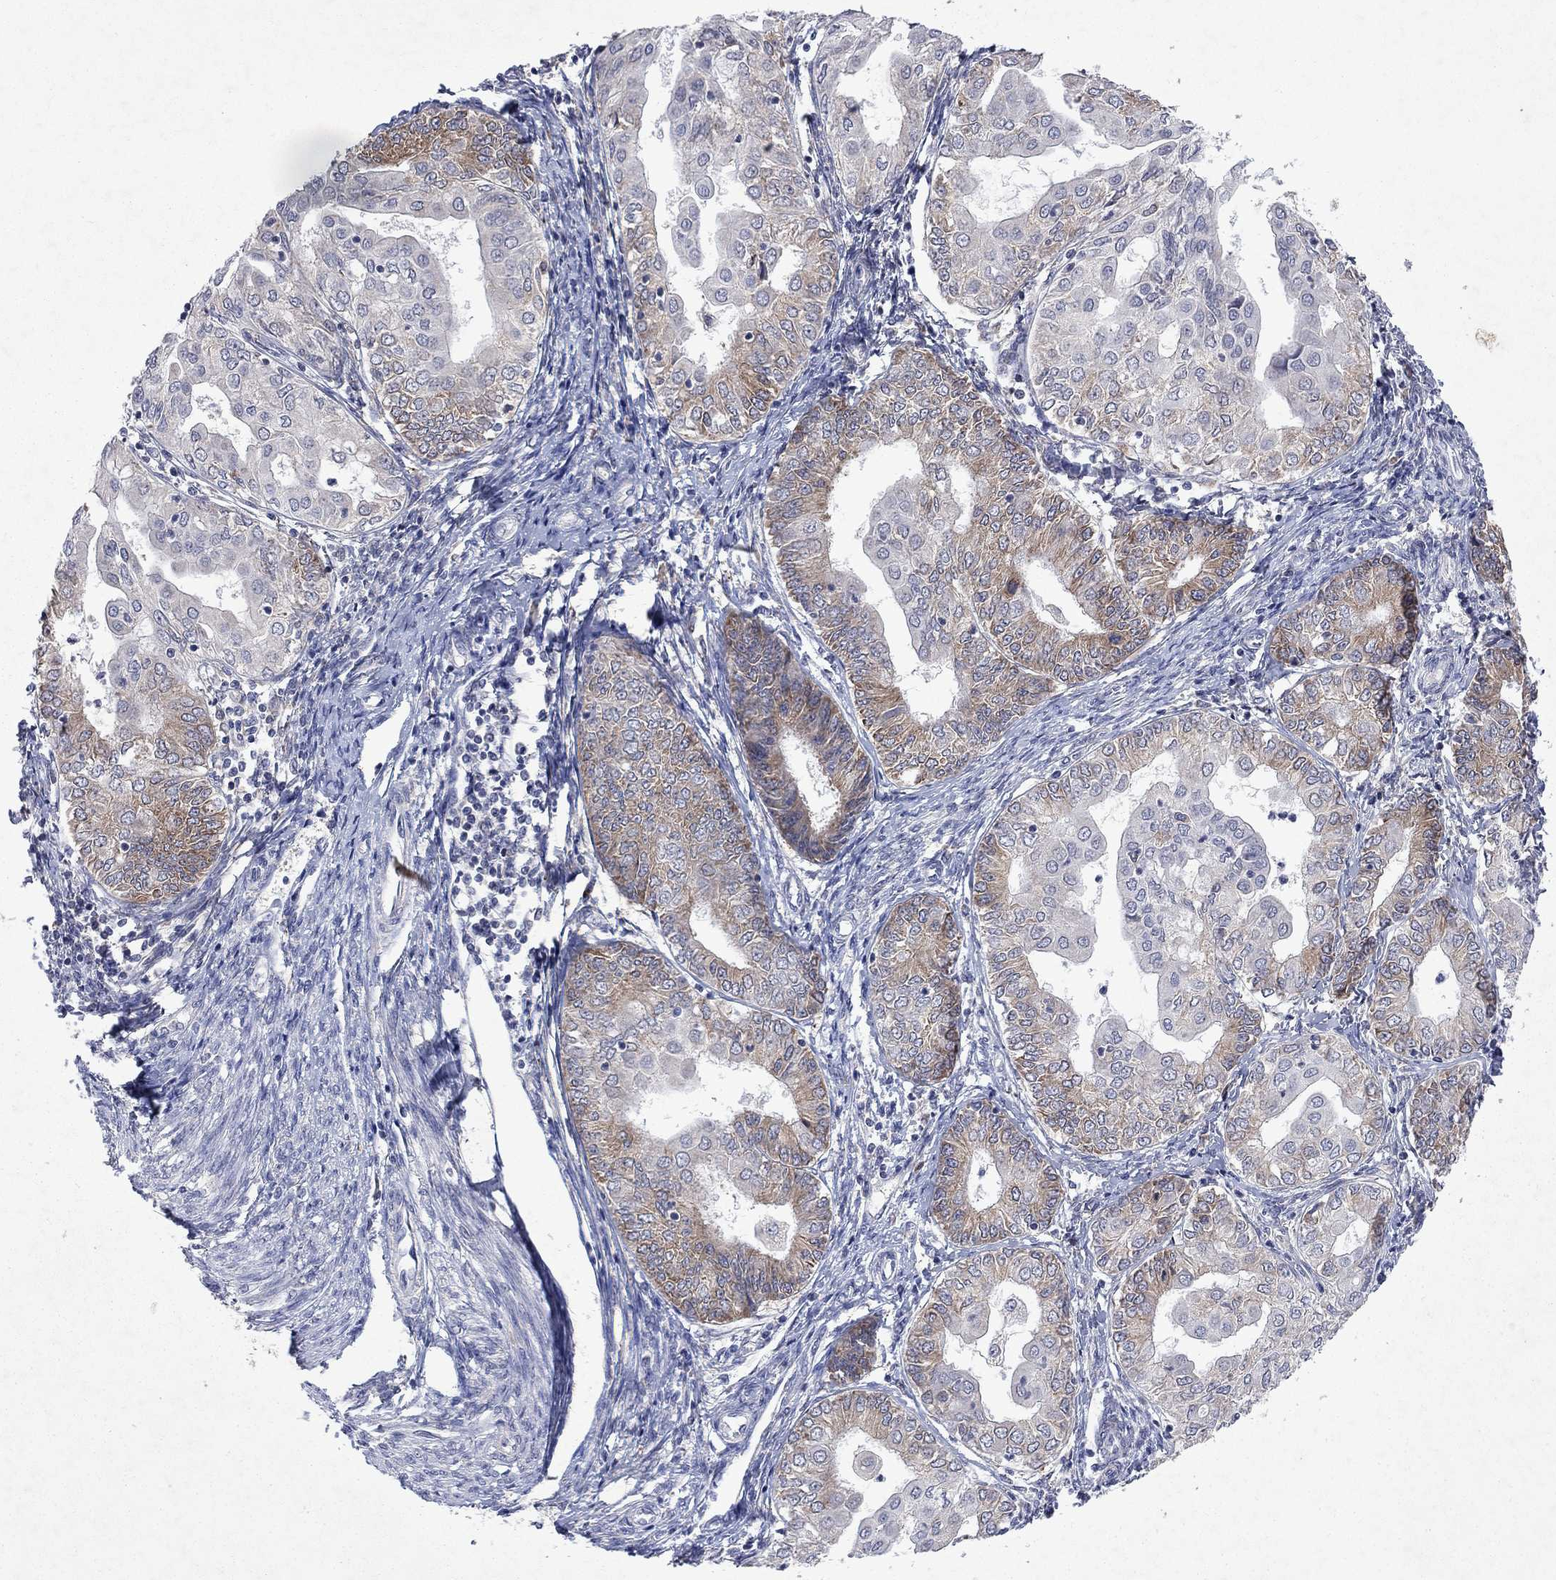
{"staining": {"intensity": "moderate", "quantity": "25%-75%", "location": "cytoplasmic/membranous"}, "tissue": "endometrial cancer", "cell_type": "Tumor cells", "image_type": "cancer", "snomed": [{"axis": "morphology", "description": "Adenocarcinoma, NOS"}, {"axis": "topography", "description": "Endometrium"}], "caption": "A brown stain labels moderate cytoplasmic/membranous expression of a protein in human endometrial cancer tumor cells. (brown staining indicates protein expression, while blue staining denotes nuclei).", "gene": "TMEM97", "patient": {"sex": "female", "age": 68}}